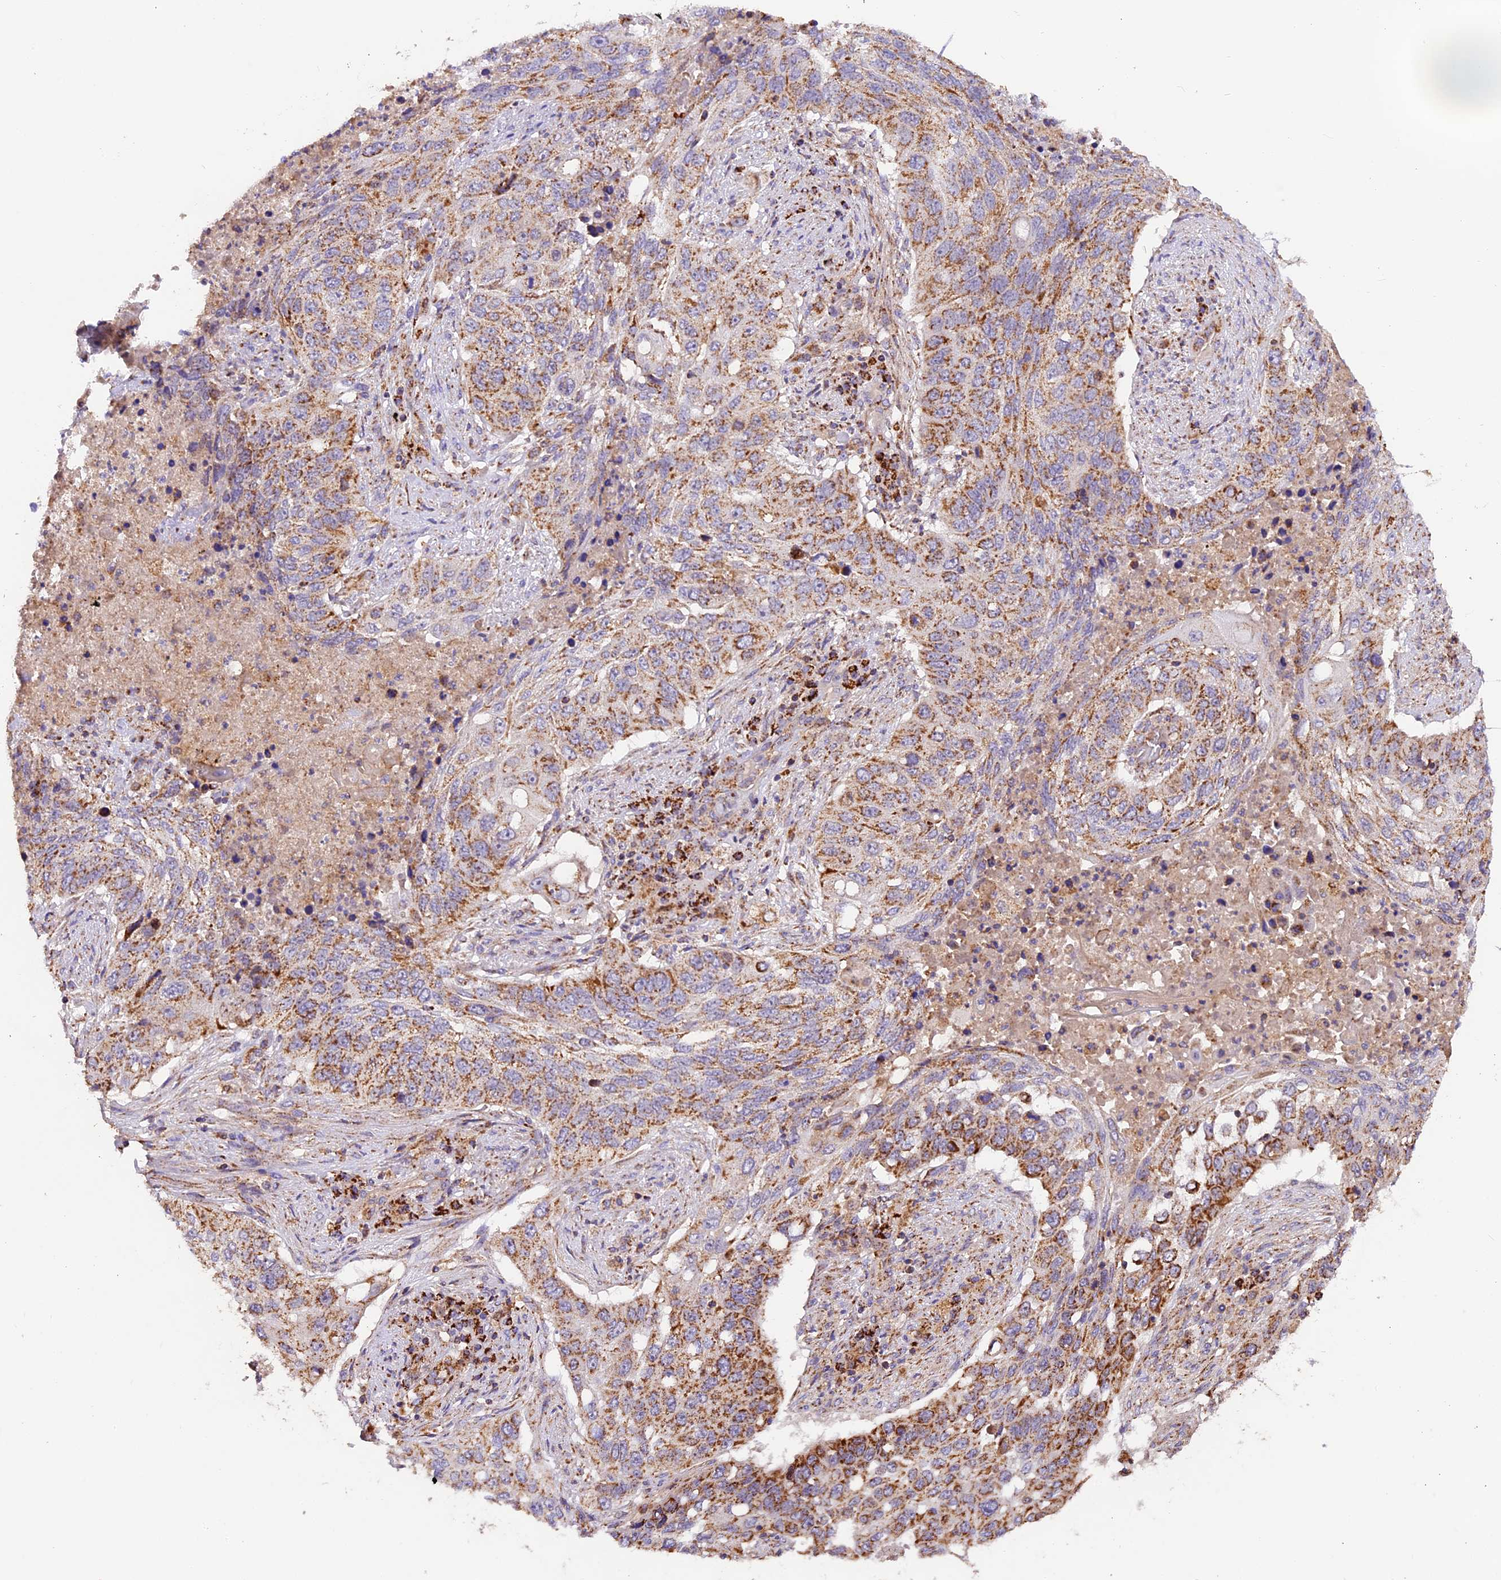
{"staining": {"intensity": "moderate", "quantity": ">75%", "location": "cytoplasmic/membranous"}, "tissue": "lung cancer", "cell_type": "Tumor cells", "image_type": "cancer", "snomed": [{"axis": "morphology", "description": "Squamous cell carcinoma, NOS"}, {"axis": "topography", "description": "Lung"}], "caption": "Lung cancer (squamous cell carcinoma) tissue shows moderate cytoplasmic/membranous expression in approximately >75% of tumor cells", "gene": "NDUFA8", "patient": {"sex": "female", "age": 63}}